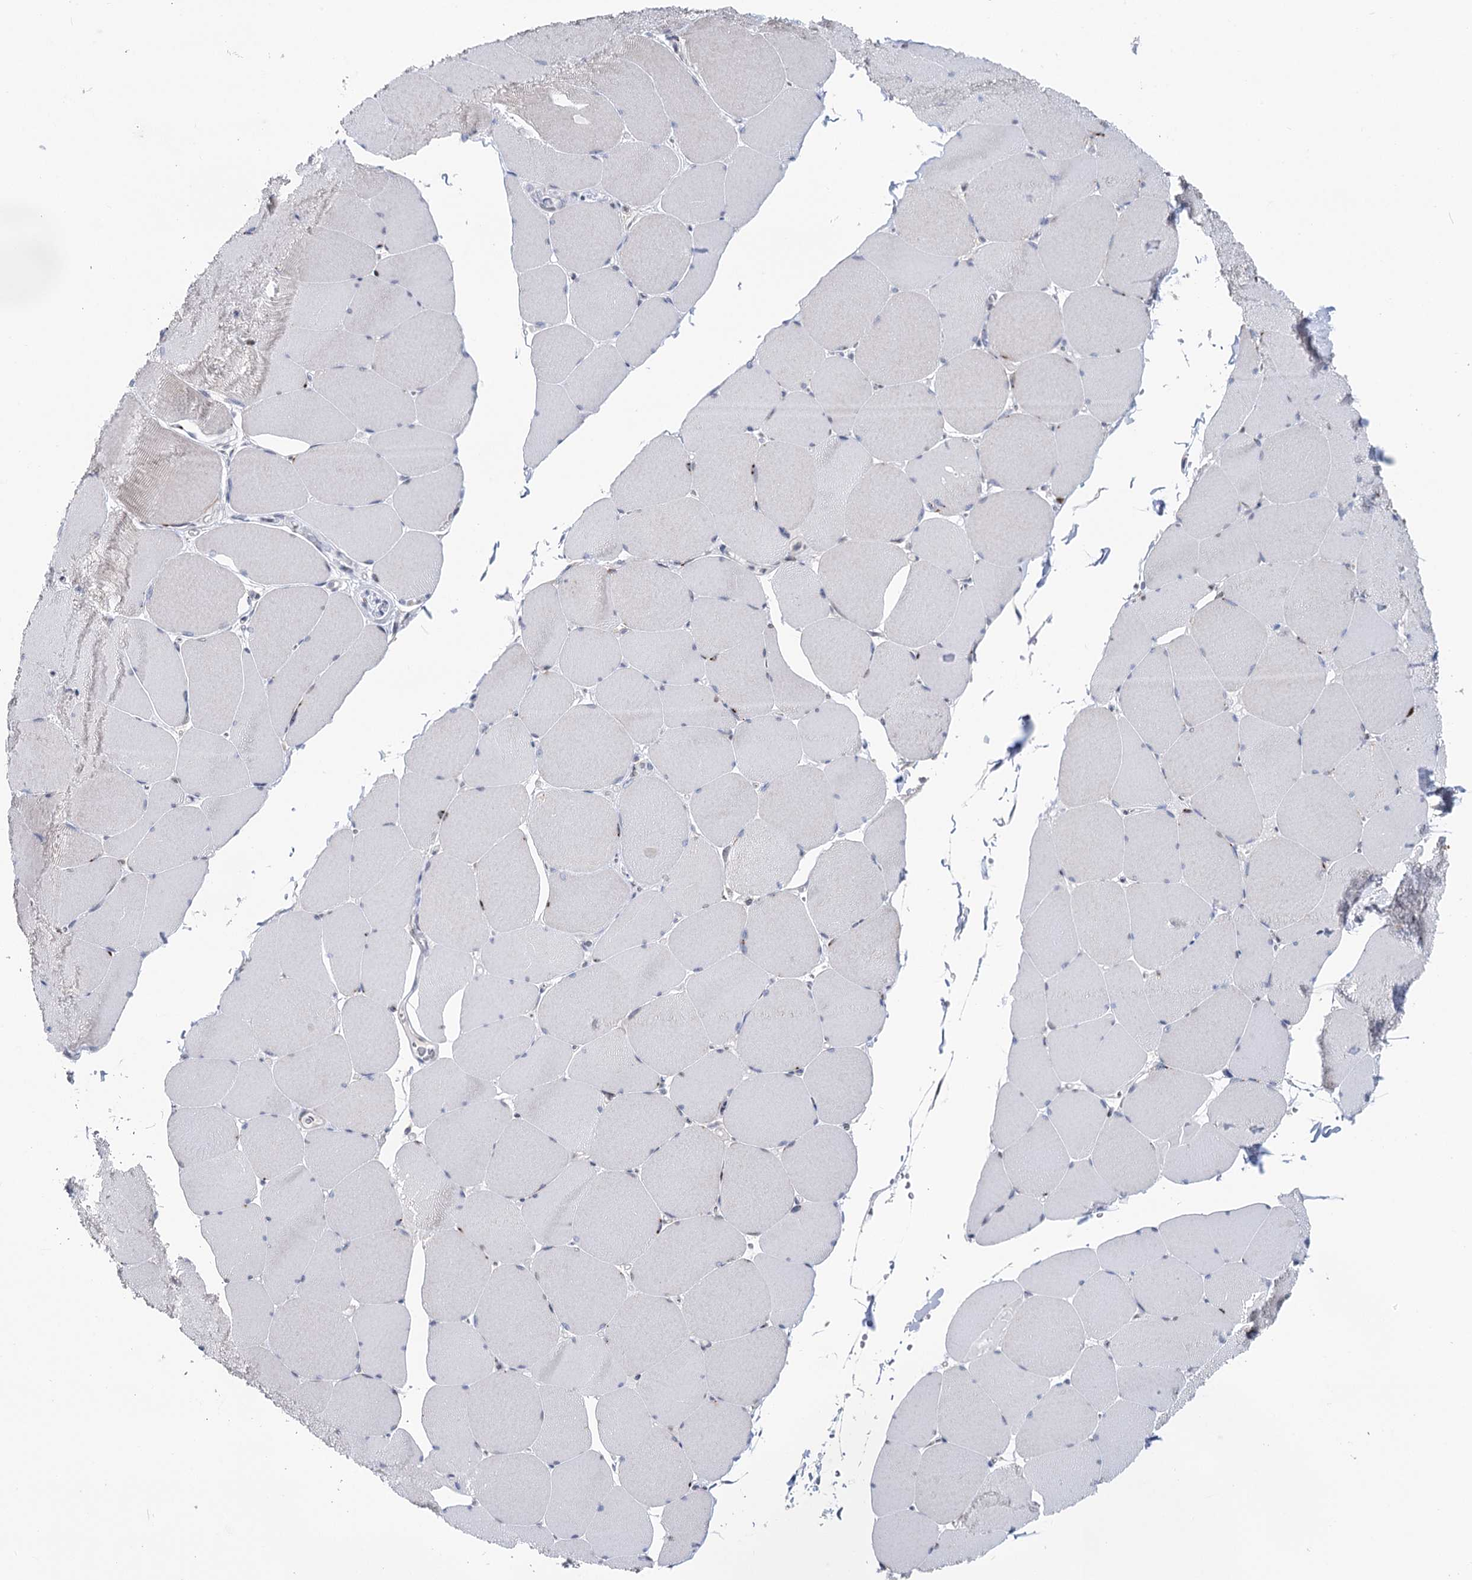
{"staining": {"intensity": "weak", "quantity": "25%-75%", "location": "cytoplasmic/membranous"}, "tissue": "skeletal muscle", "cell_type": "Myocytes", "image_type": "normal", "snomed": [{"axis": "morphology", "description": "Normal tissue, NOS"}, {"axis": "topography", "description": "Skeletal muscle"}, {"axis": "topography", "description": "Head-Neck"}], "caption": "Myocytes reveal low levels of weak cytoplasmic/membranous staining in approximately 25%-75% of cells in unremarkable skeletal muscle.", "gene": "PTGR1", "patient": {"sex": "male", "age": 66}}